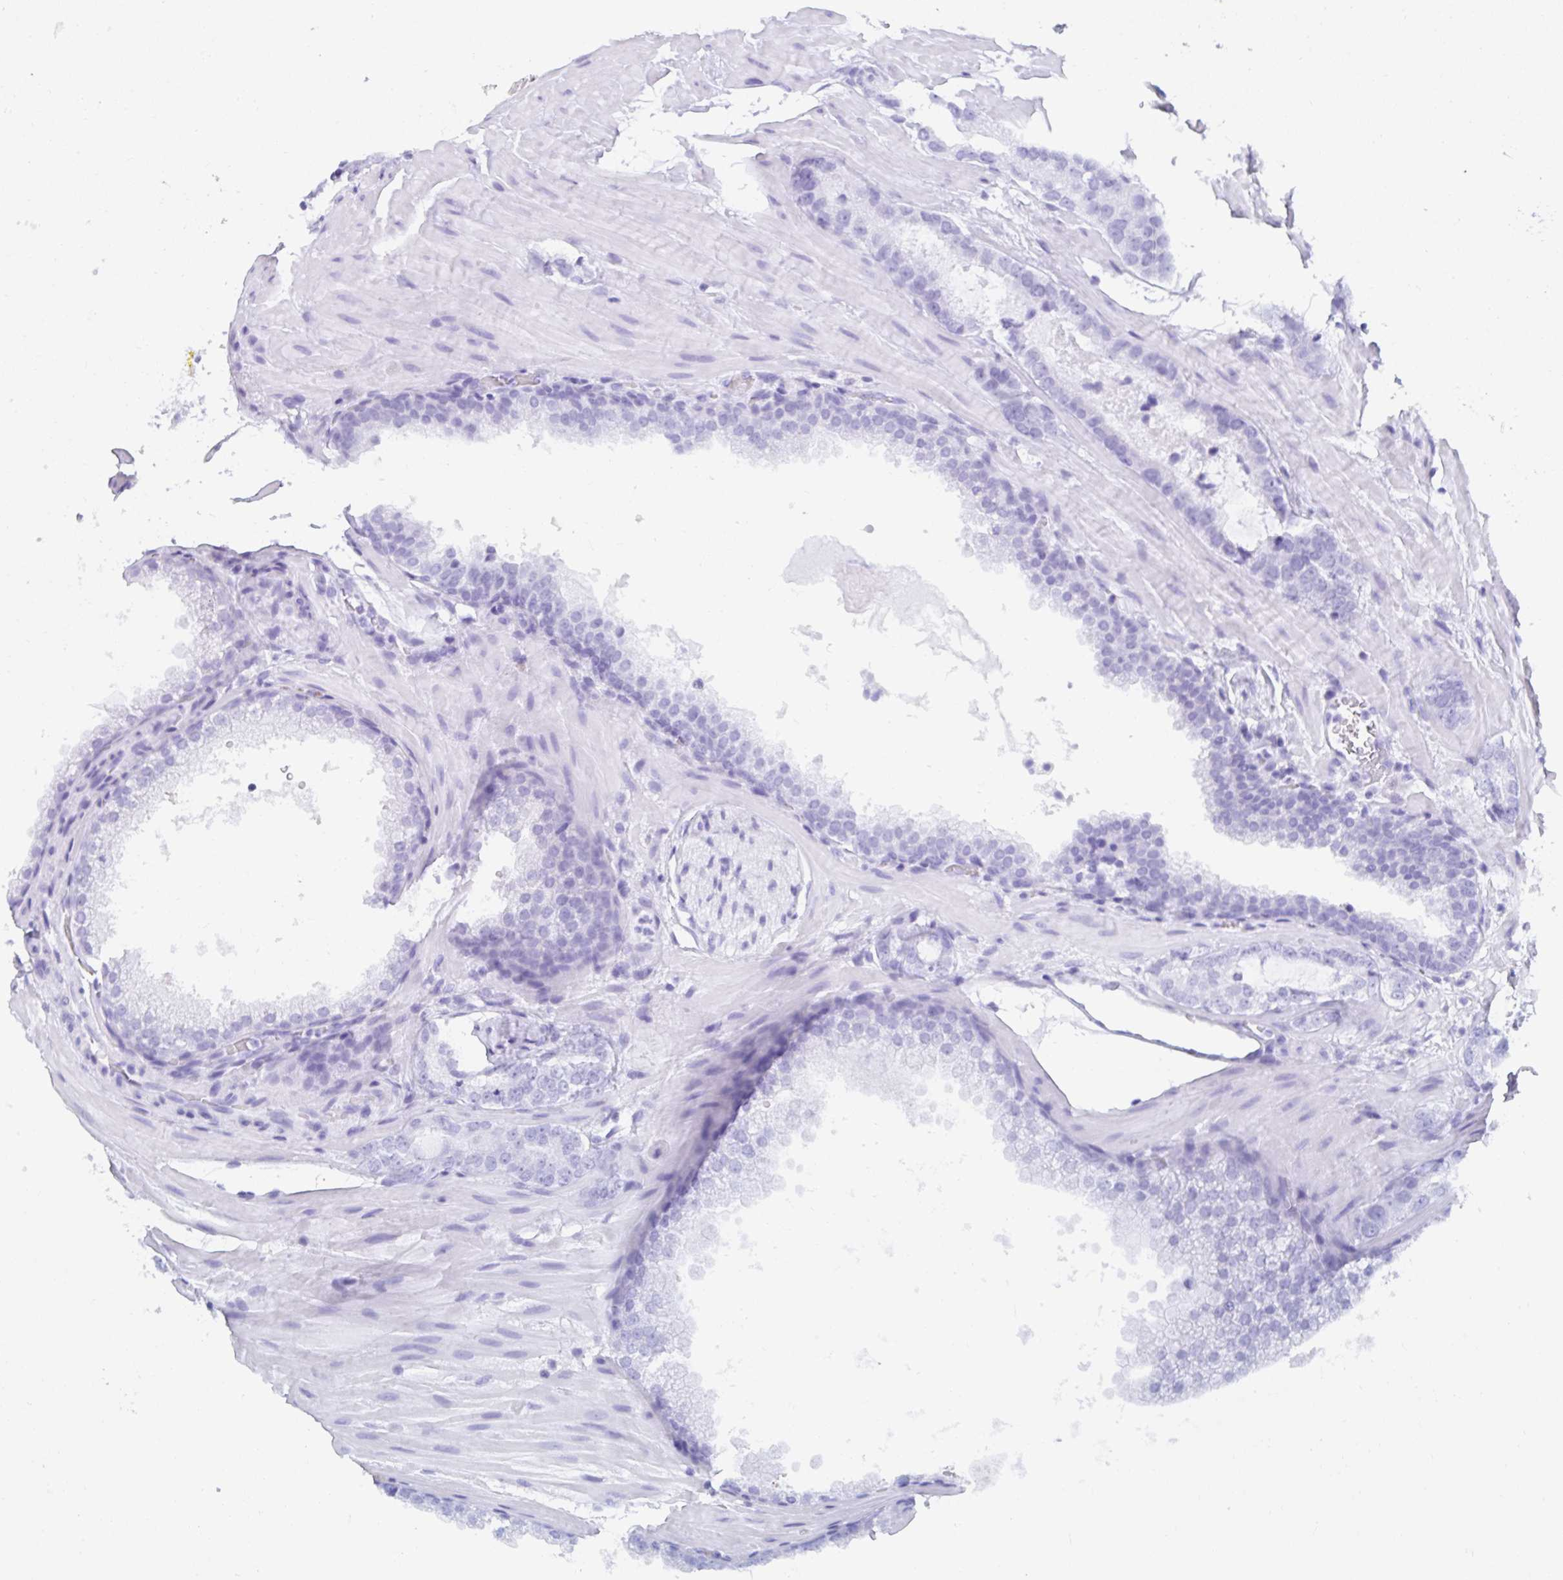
{"staining": {"intensity": "negative", "quantity": "none", "location": "none"}, "tissue": "prostate cancer", "cell_type": "Tumor cells", "image_type": "cancer", "snomed": [{"axis": "morphology", "description": "Adenocarcinoma, Low grade"}, {"axis": "topography", "description": "Prostate"}], "caption": "This image is of prostate cancer stained with IHC to label a protein in brown with the nuclei are counter-stained blue. There is no positivity in tumor cells.", "gene": "MROH2B", "patient": {"sex": "male", "age": 62}}